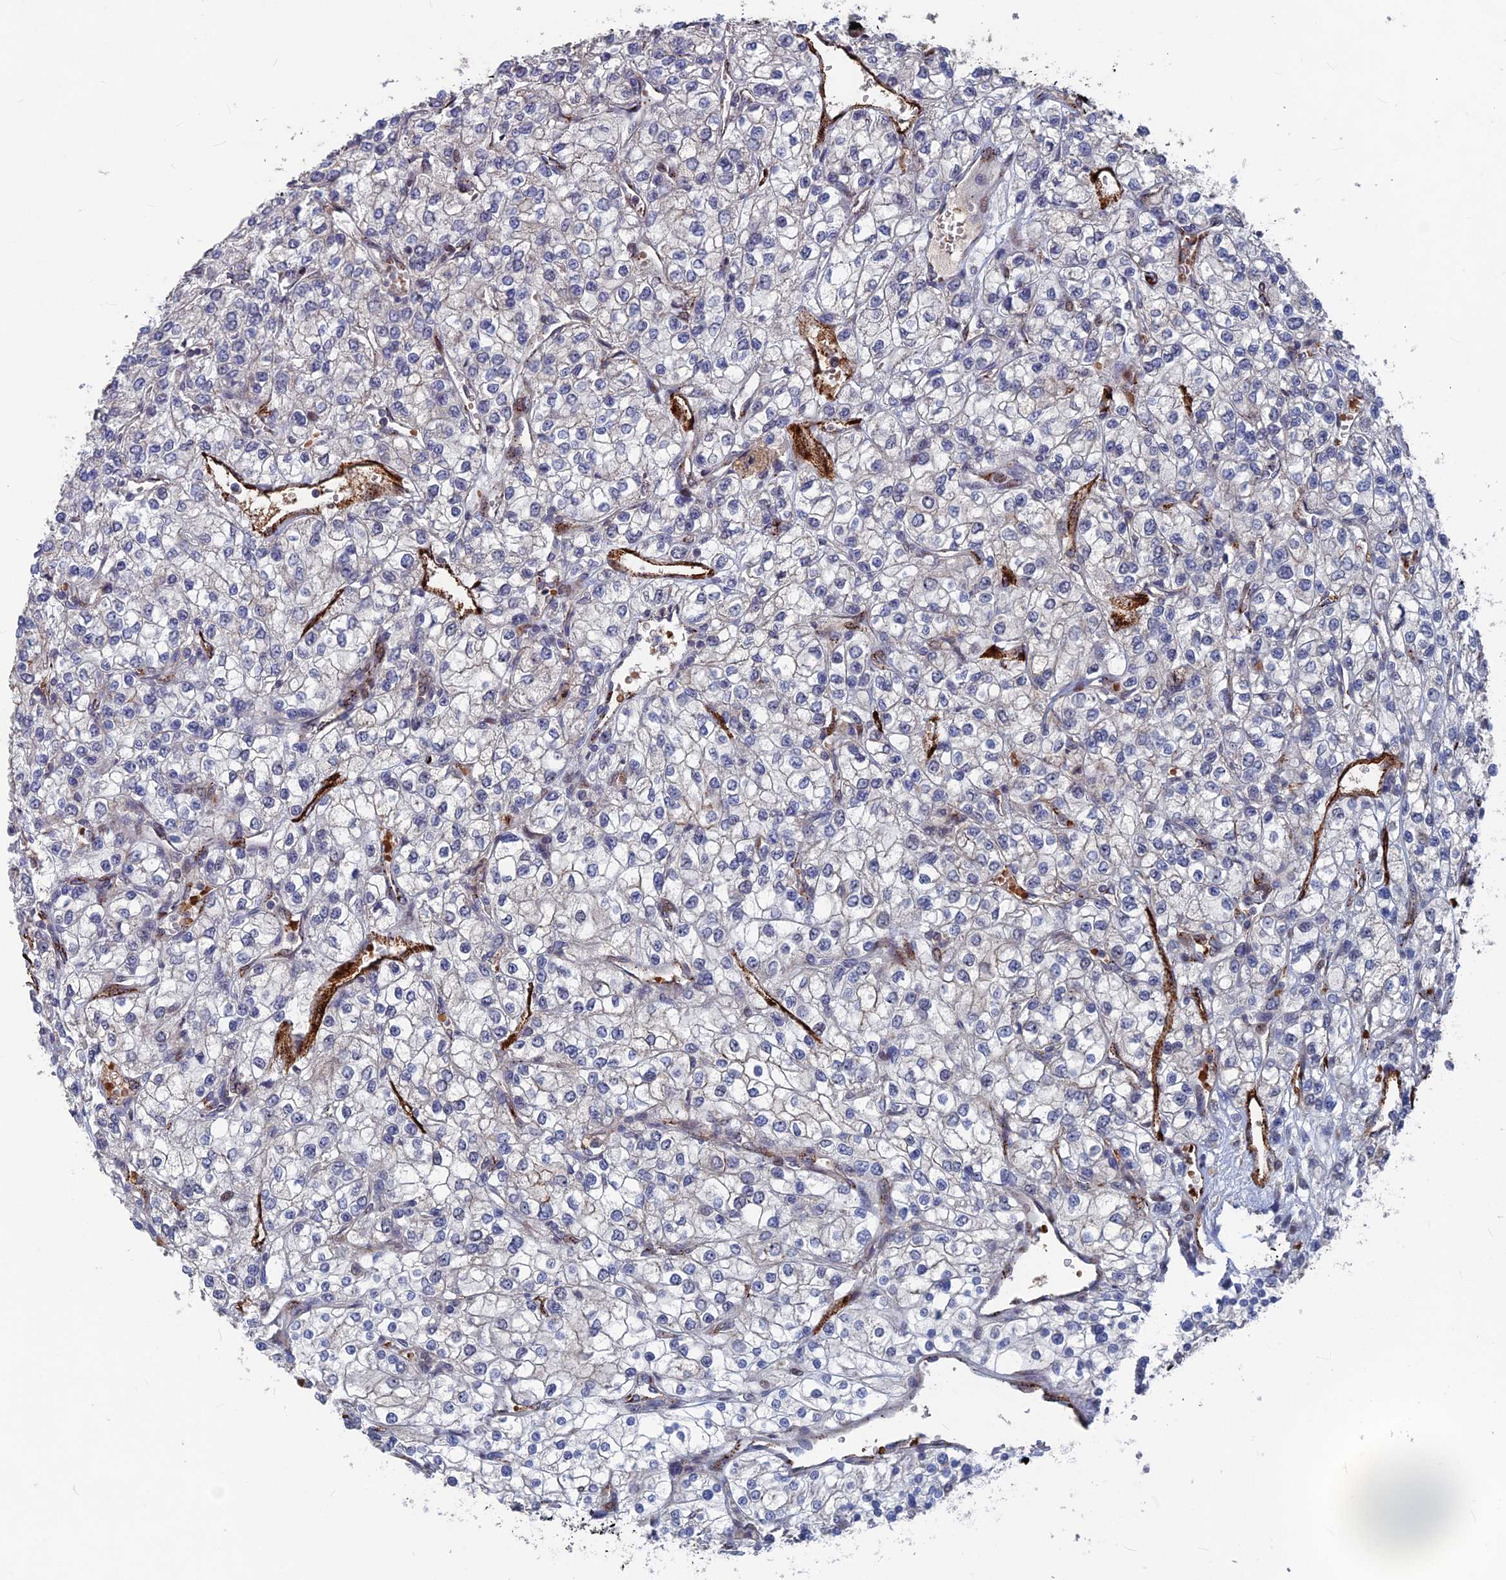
{"staining": {"intensity": "negative", "quantity": "none", "location": "none"}, "tissue": "renal cancer", "cell_type": "Tumor cells", "image_type": "cancer", "snomed": [{"axis": "morphology", "description": "Adenocarcinoma, NOS"}, {"axis": "topography", "description": "Kidney"}], "caption": "Protein analysis of renal cancer reveals no significant expression in tumor cells.", "gene": "SH3D21", "patient": {"sex": "male", "age": 80}}